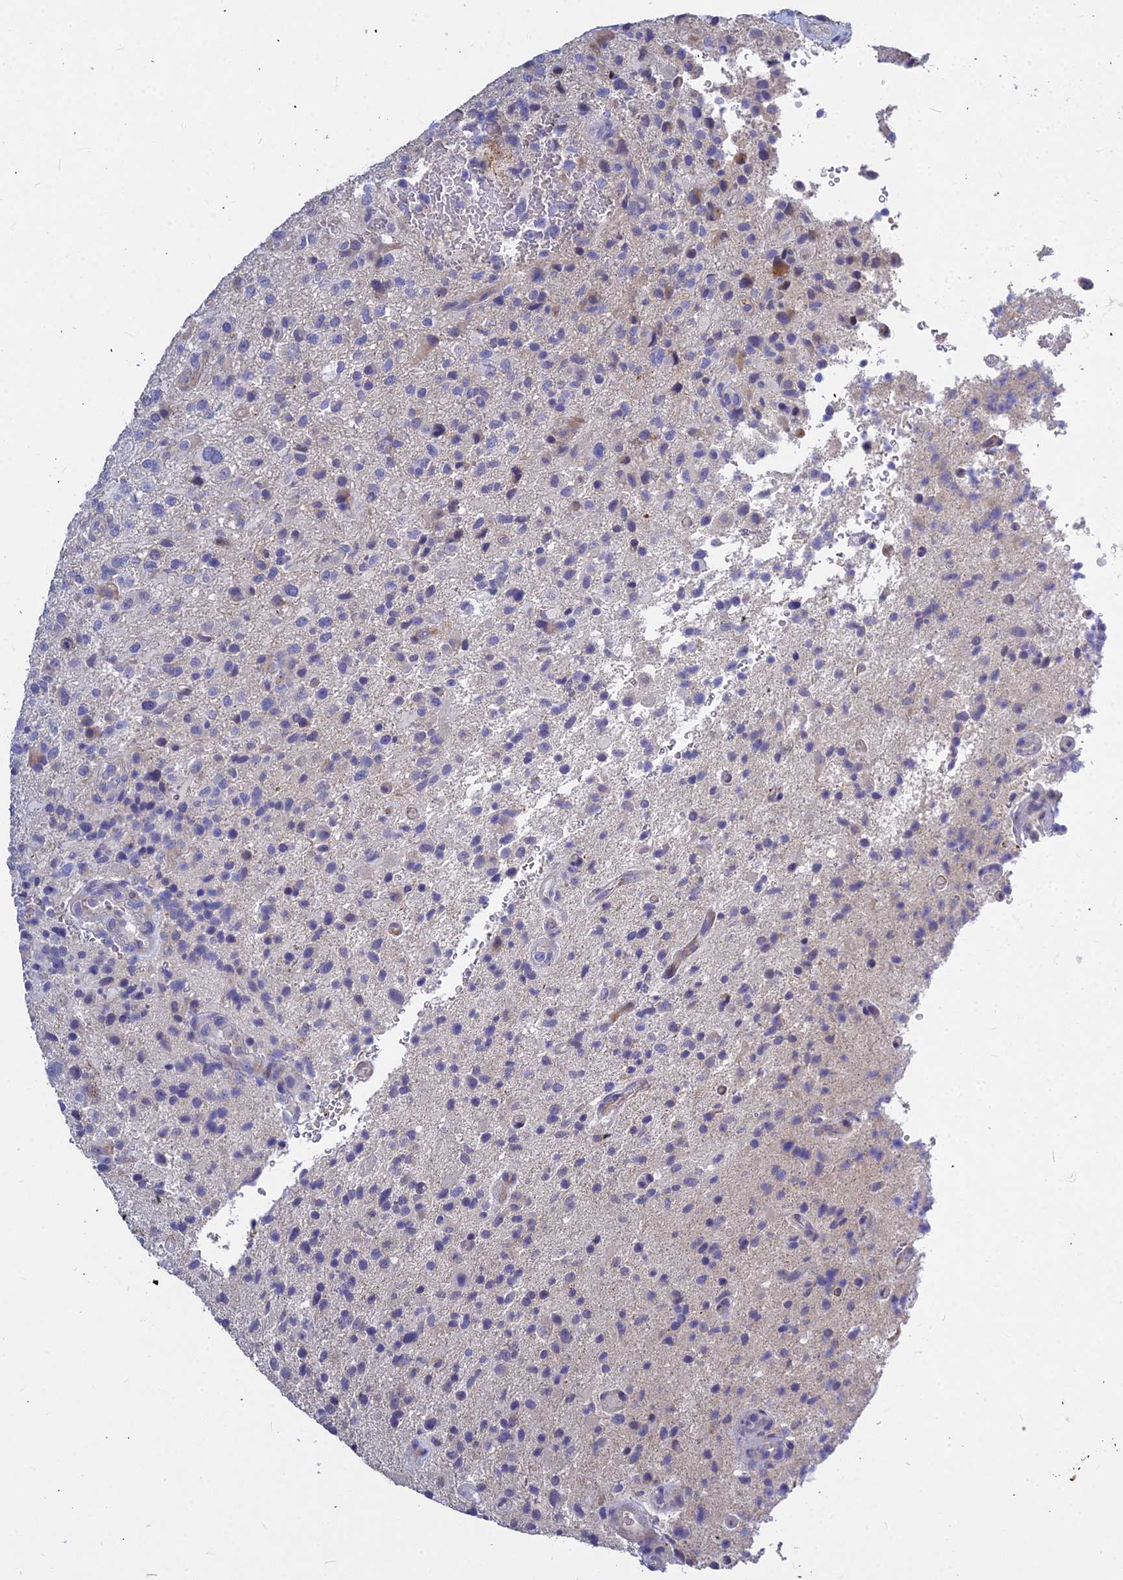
{"staining": {"intensity": "negative", "quantity": "none", "location": "none"}, "tissue": "glioma", "cell_type": "Tumor cells", "image_type": "cancer", "snomed": [{"axis": "morphology", "description": "Glioma, malignant, High grade"}, {"axis": "topography", "description": "Brain"}], "caption": "Glioma was stained to show a protein in brown. There is no significant positivity in tumor cells.", "gene": "DMRTA1", "patient": {"sex": "male", "age": 47}}